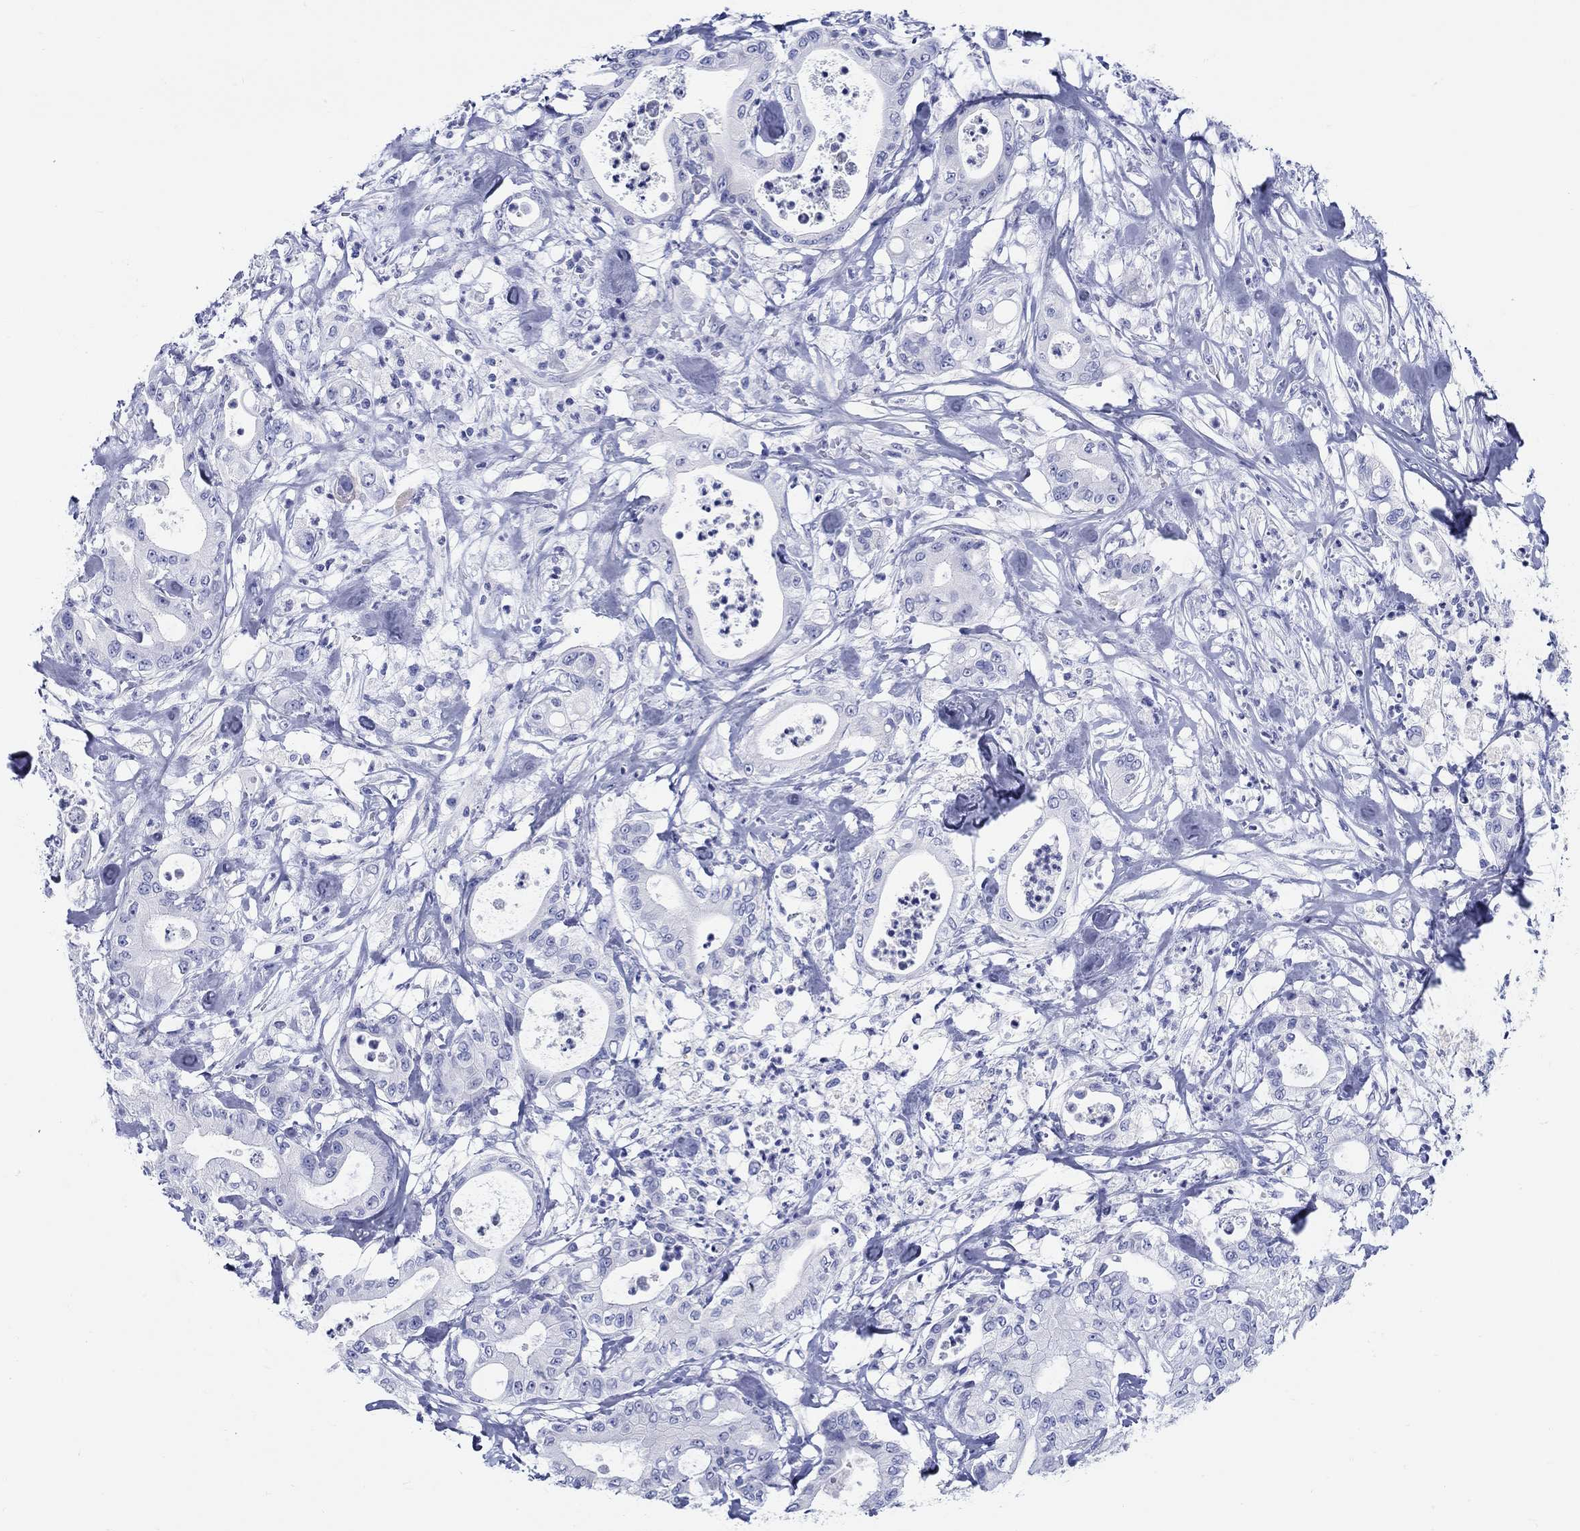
{"staining": {"intensity": "negative", "quantity": "none", "location": "none"}, "tissue": "pancreatic cancer", "cell_type": "Tumor cells", "image_type": "cancer", "snomed": [{"axis": "morphology", "description": "Adenocarcinoma, NOS"}, {"axis": "topography", "description": "Pancreas"}], "caption": "Human pancreatic cancer stained for a protein using IHC reveals no positivity in tumor cells.", "gene": "CRYGS", "patient": {"sex": "male", "age": 71}}